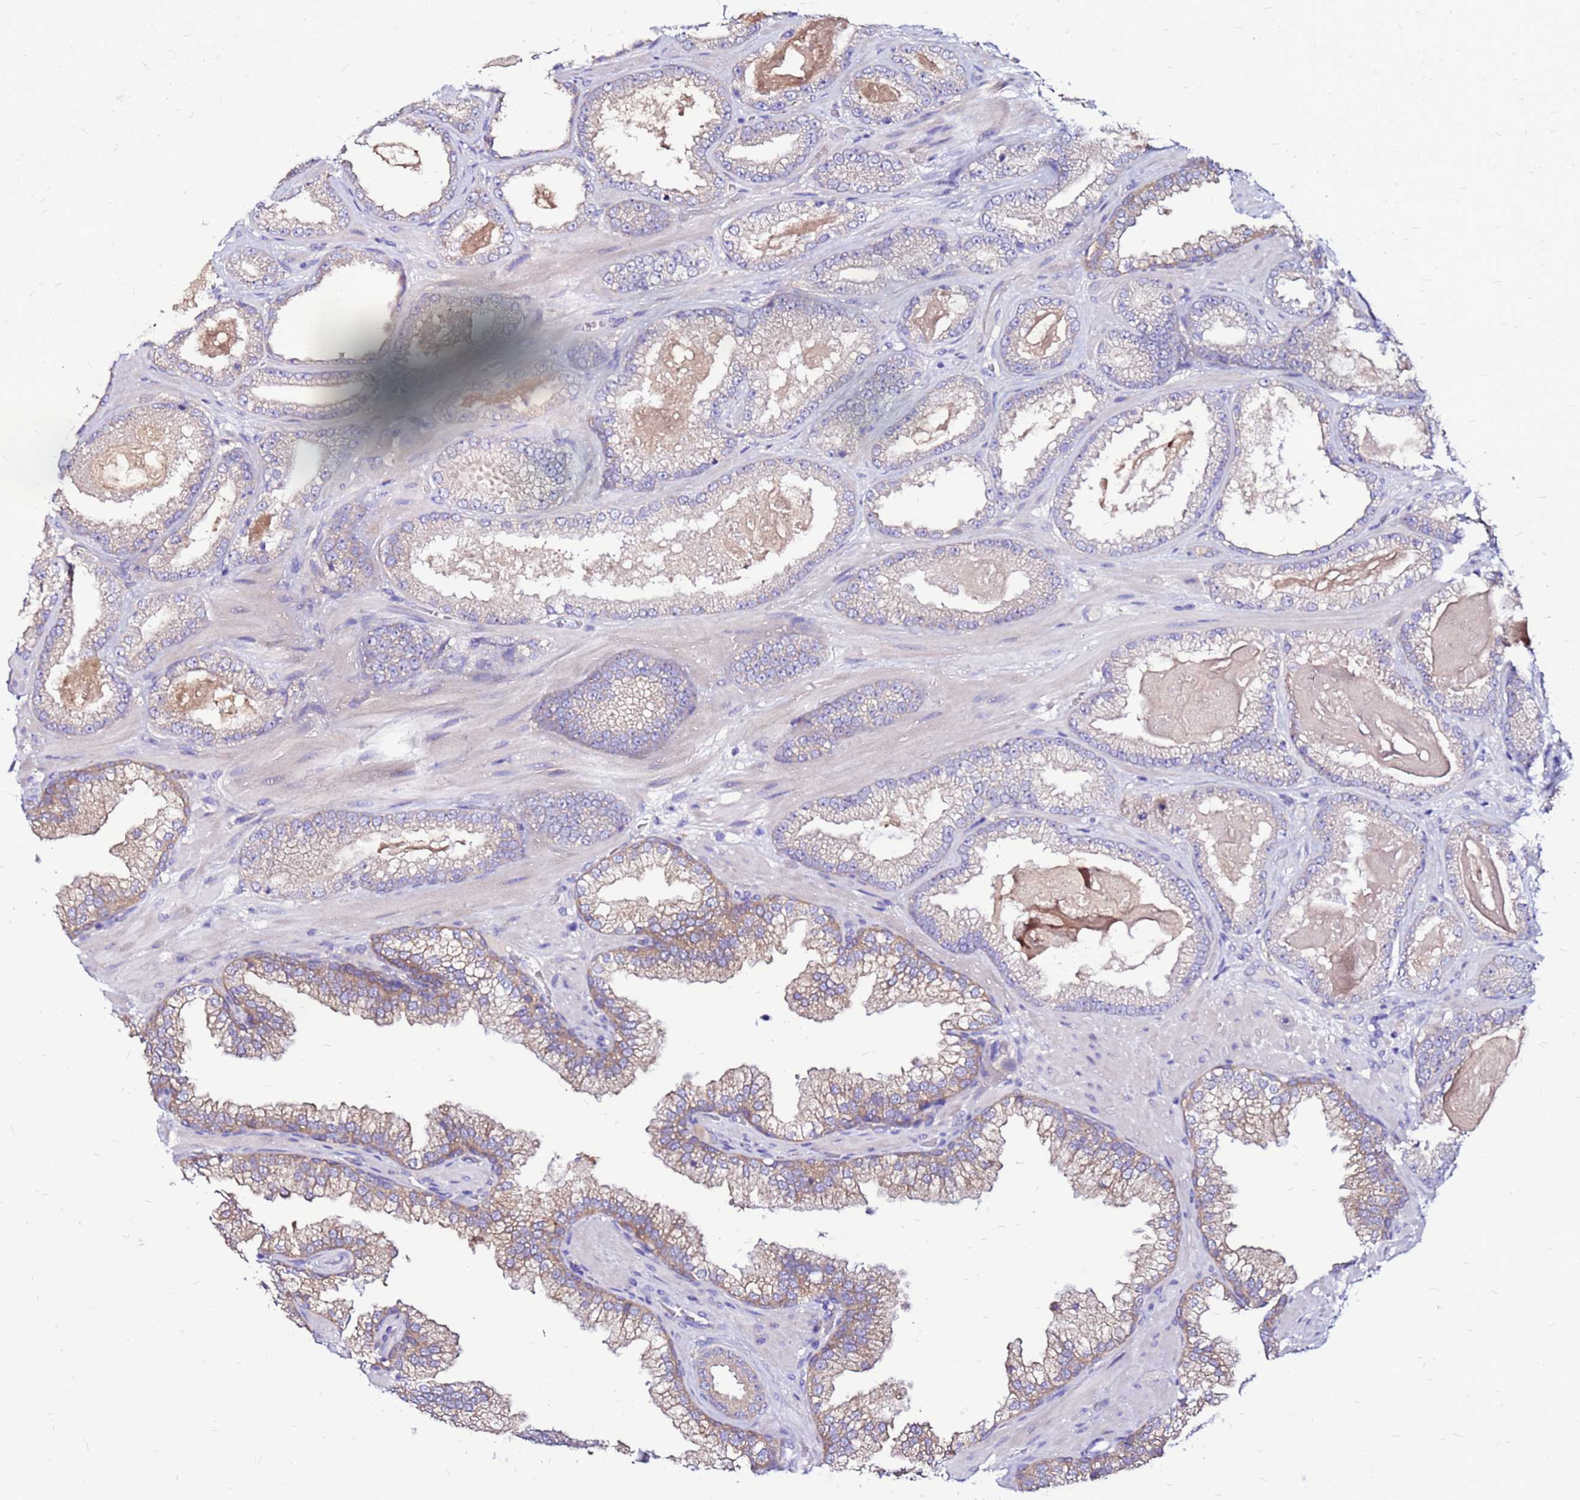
{"staining": {"intensity": "negative", "quantity": "none", "location": "none"}, "tissue": "prostate cancer", "cell_type": "Tumor cells", "image_type": "cancer", "snomed": [{"axis": "morphology", "description": "Adenocarcinoma, Low grade"}, {"axis": "topography", "description": "Prostate"}], "caption": "The micrograph demonstrates no staining of tumor cells in prostate cancer.", "gene": "ARHGEF5", "patient": {"sex": "male", "age": 57}}